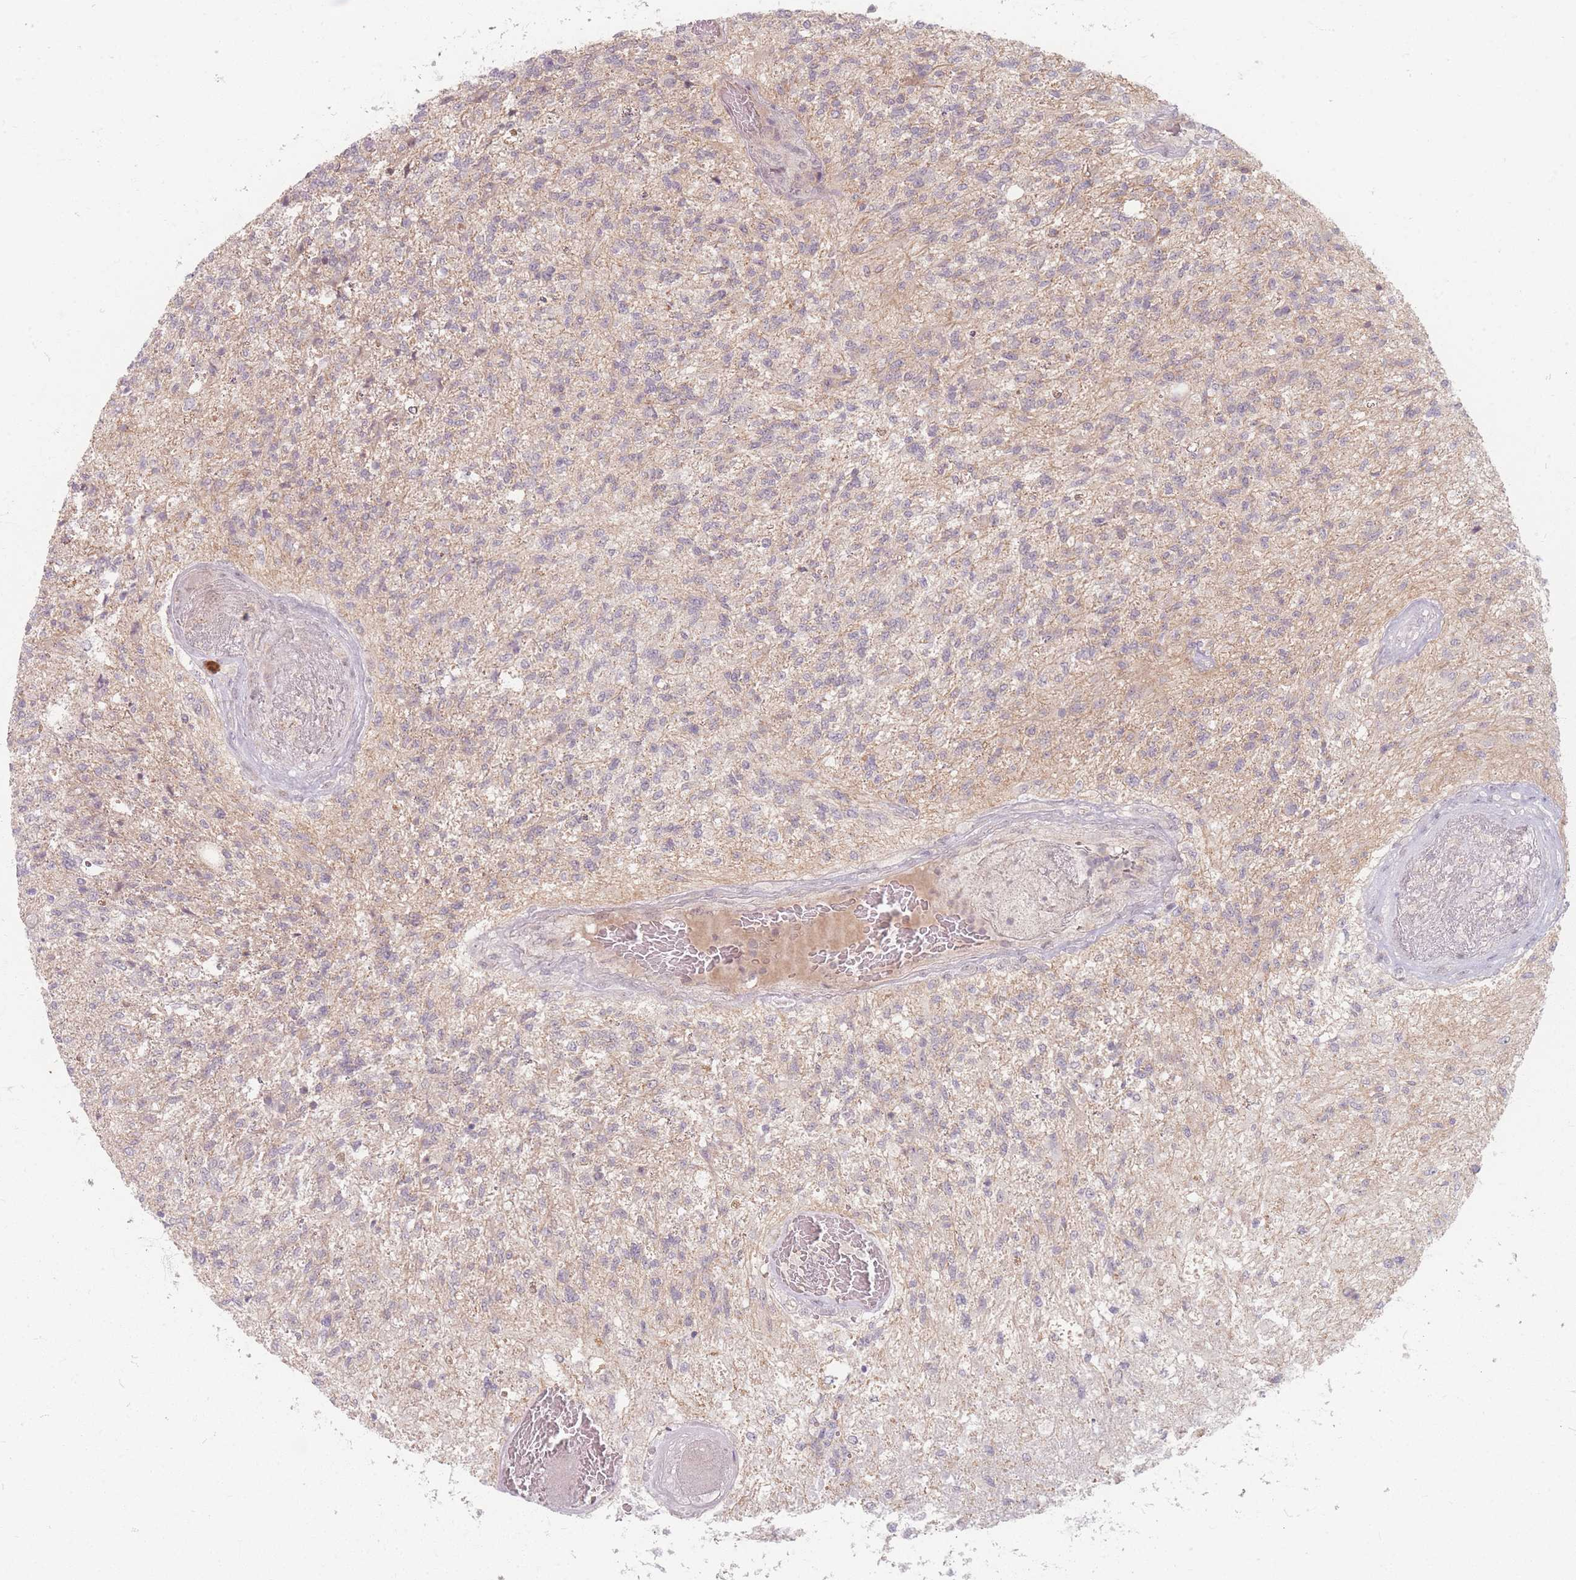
{"staining": {"intensity": "negative", "quantity": "none", "location": "none"}, "tissue": "glioma", "cell_type": "Tumor cells", "image_type": "cancer", "snomed": [{"axis": "morphology", "description": "Glioma, malignant, High grade"}, {"axis": "topography", "description": "Brain"}], "caption": "The micrograph reveals no significant positivity in tumor cells of glioma. (Brightfield microscopy of DAB (3,3'-diaminobenzidine) immunohistochemistry at high magnification).", "gene": "GABRA6", "patient": {"sex": "male", "age": 56}}